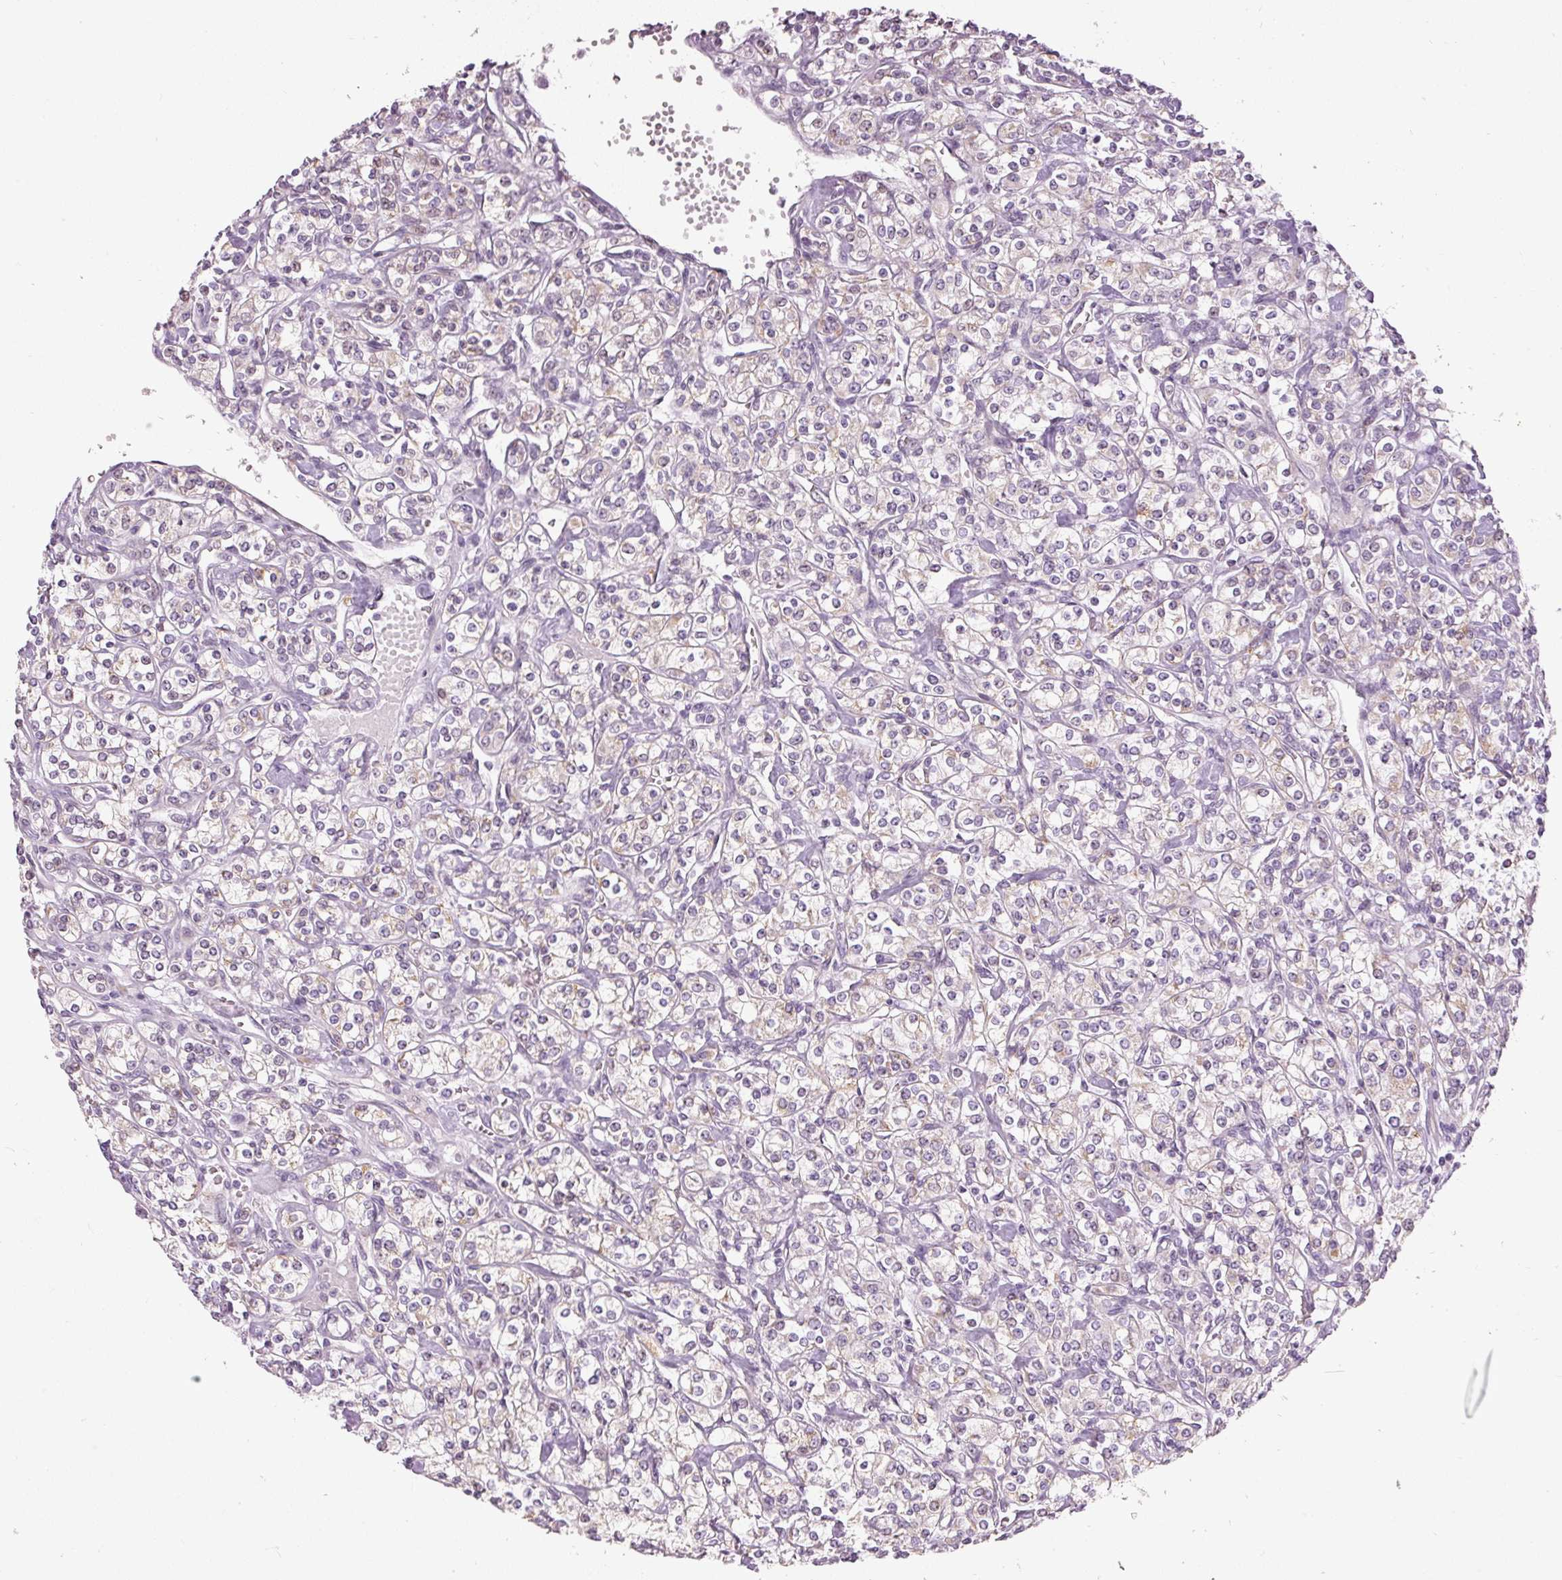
{"staining": {"intensity": "weak", "quantity": "25%-75%", "location": "cytoplasmic/membranous"}, "tissue": "renal cancer", "cell_type": "Tumor cells", "image_type": "cancer", "snomed": [{"axis": "morphology", "description": "Adenocarcinoma, NOS"}, {"axis": "topography", "description": "Kidney"}], "caption": "The image exhibits staining of renal adenocarcinoma, revealing weak cytoplasmic/membranous protein staining (brown color) within tumor cells.", "gene": "NRDE2", "patient": {"sex": "male", "age": 77}}